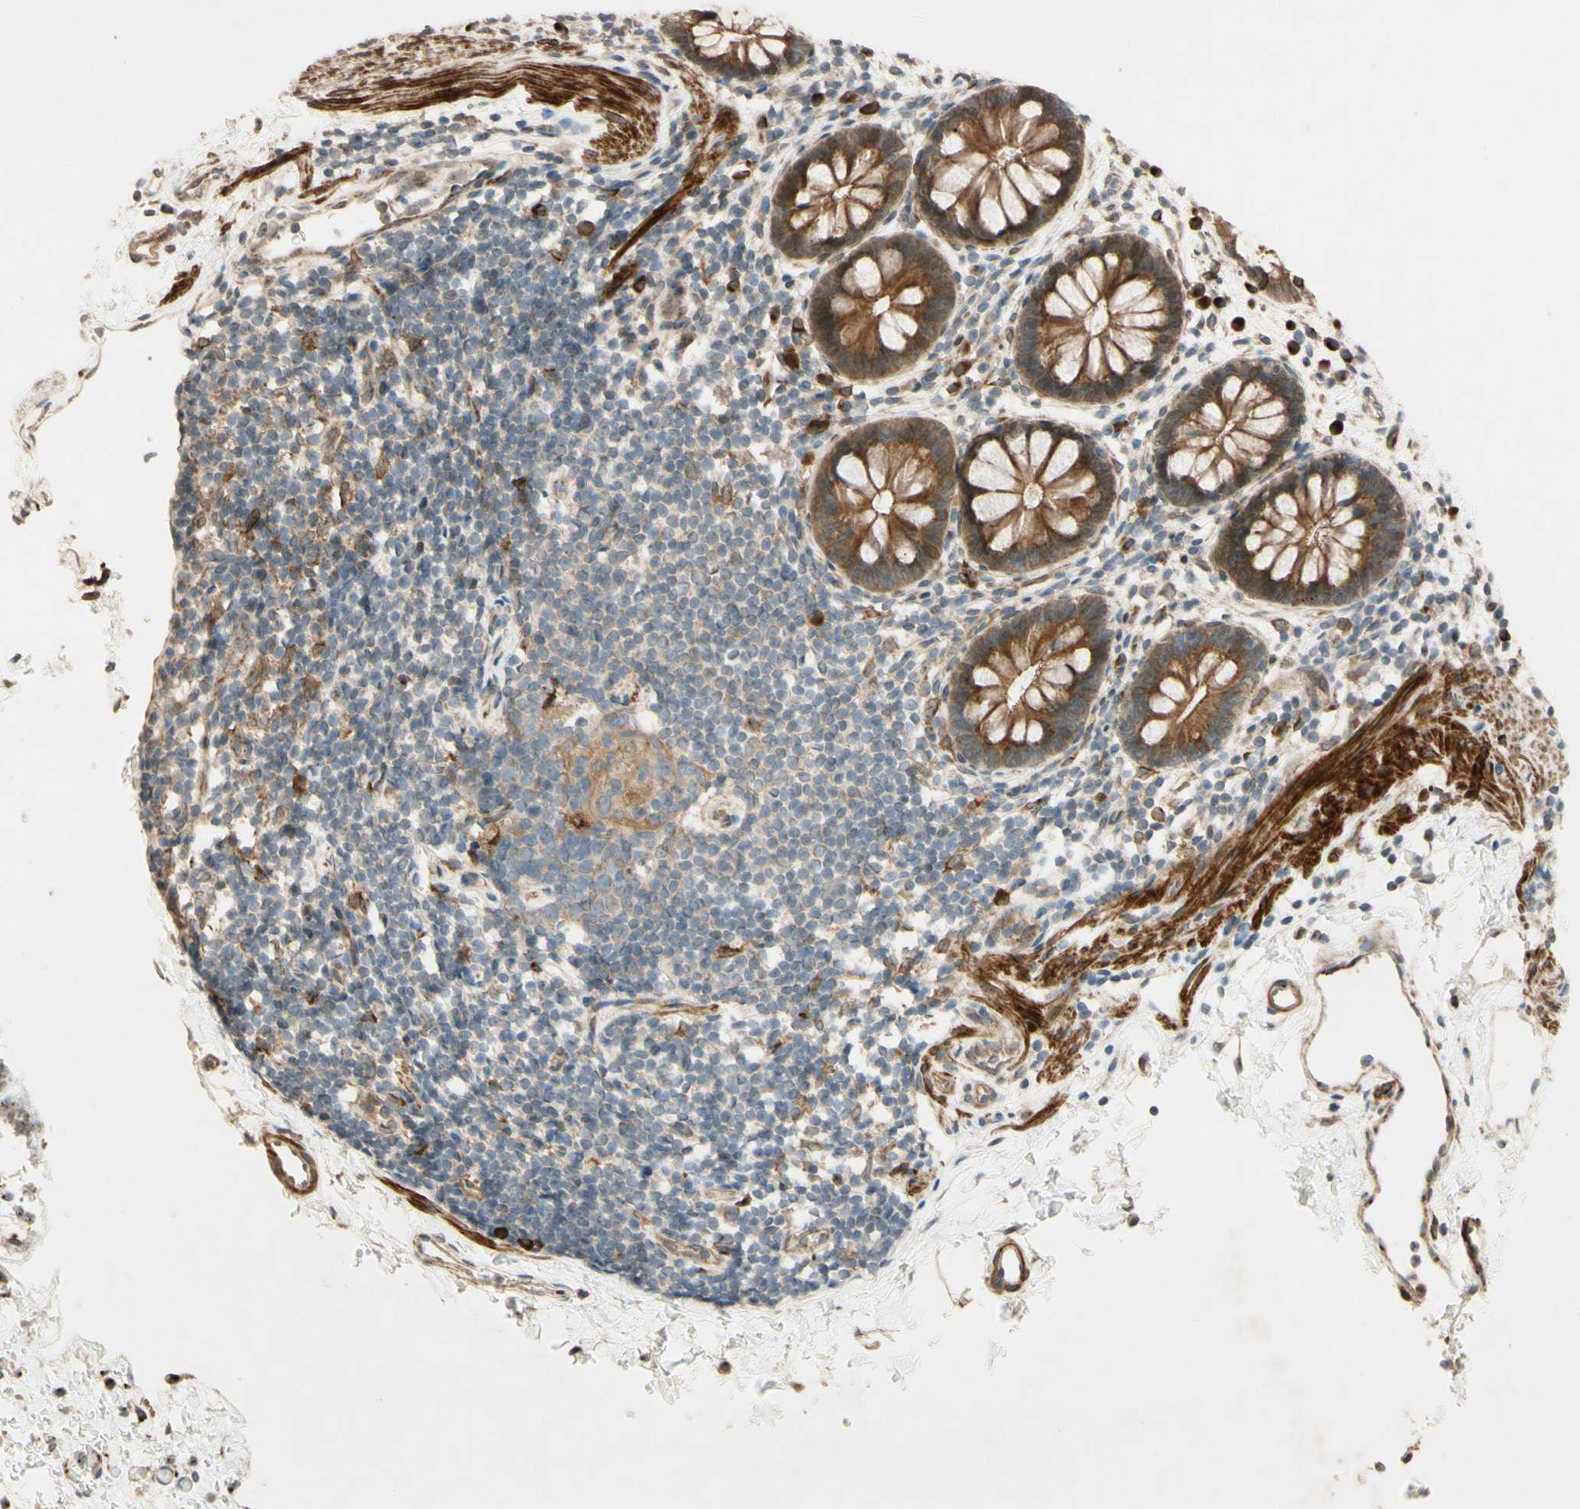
{"staining": {"intensity": "moderate", "quantity": ">75%", "location": "cytoplasmic/membranous"}, "tissue": "rectum", "cell_type": "Glandular cells", "image_type": "normal", "snomed": [{"axis": "morphology", "description": "Normal tissue, NOS"}, {"axis": "topography", "description": "Rectum"}], "caption": "Protein analysis of unremarkable rectum shows moderate cytoplasmic/membranous positivity in about >75% of glandular cells. The protein of interest is stained brown, and the nuclei are stained in blue (DAB IHC with brightfield microscopy, high magnification).", "gene": "PTPRU", "patient": {"sex": "female", "age": 24}}